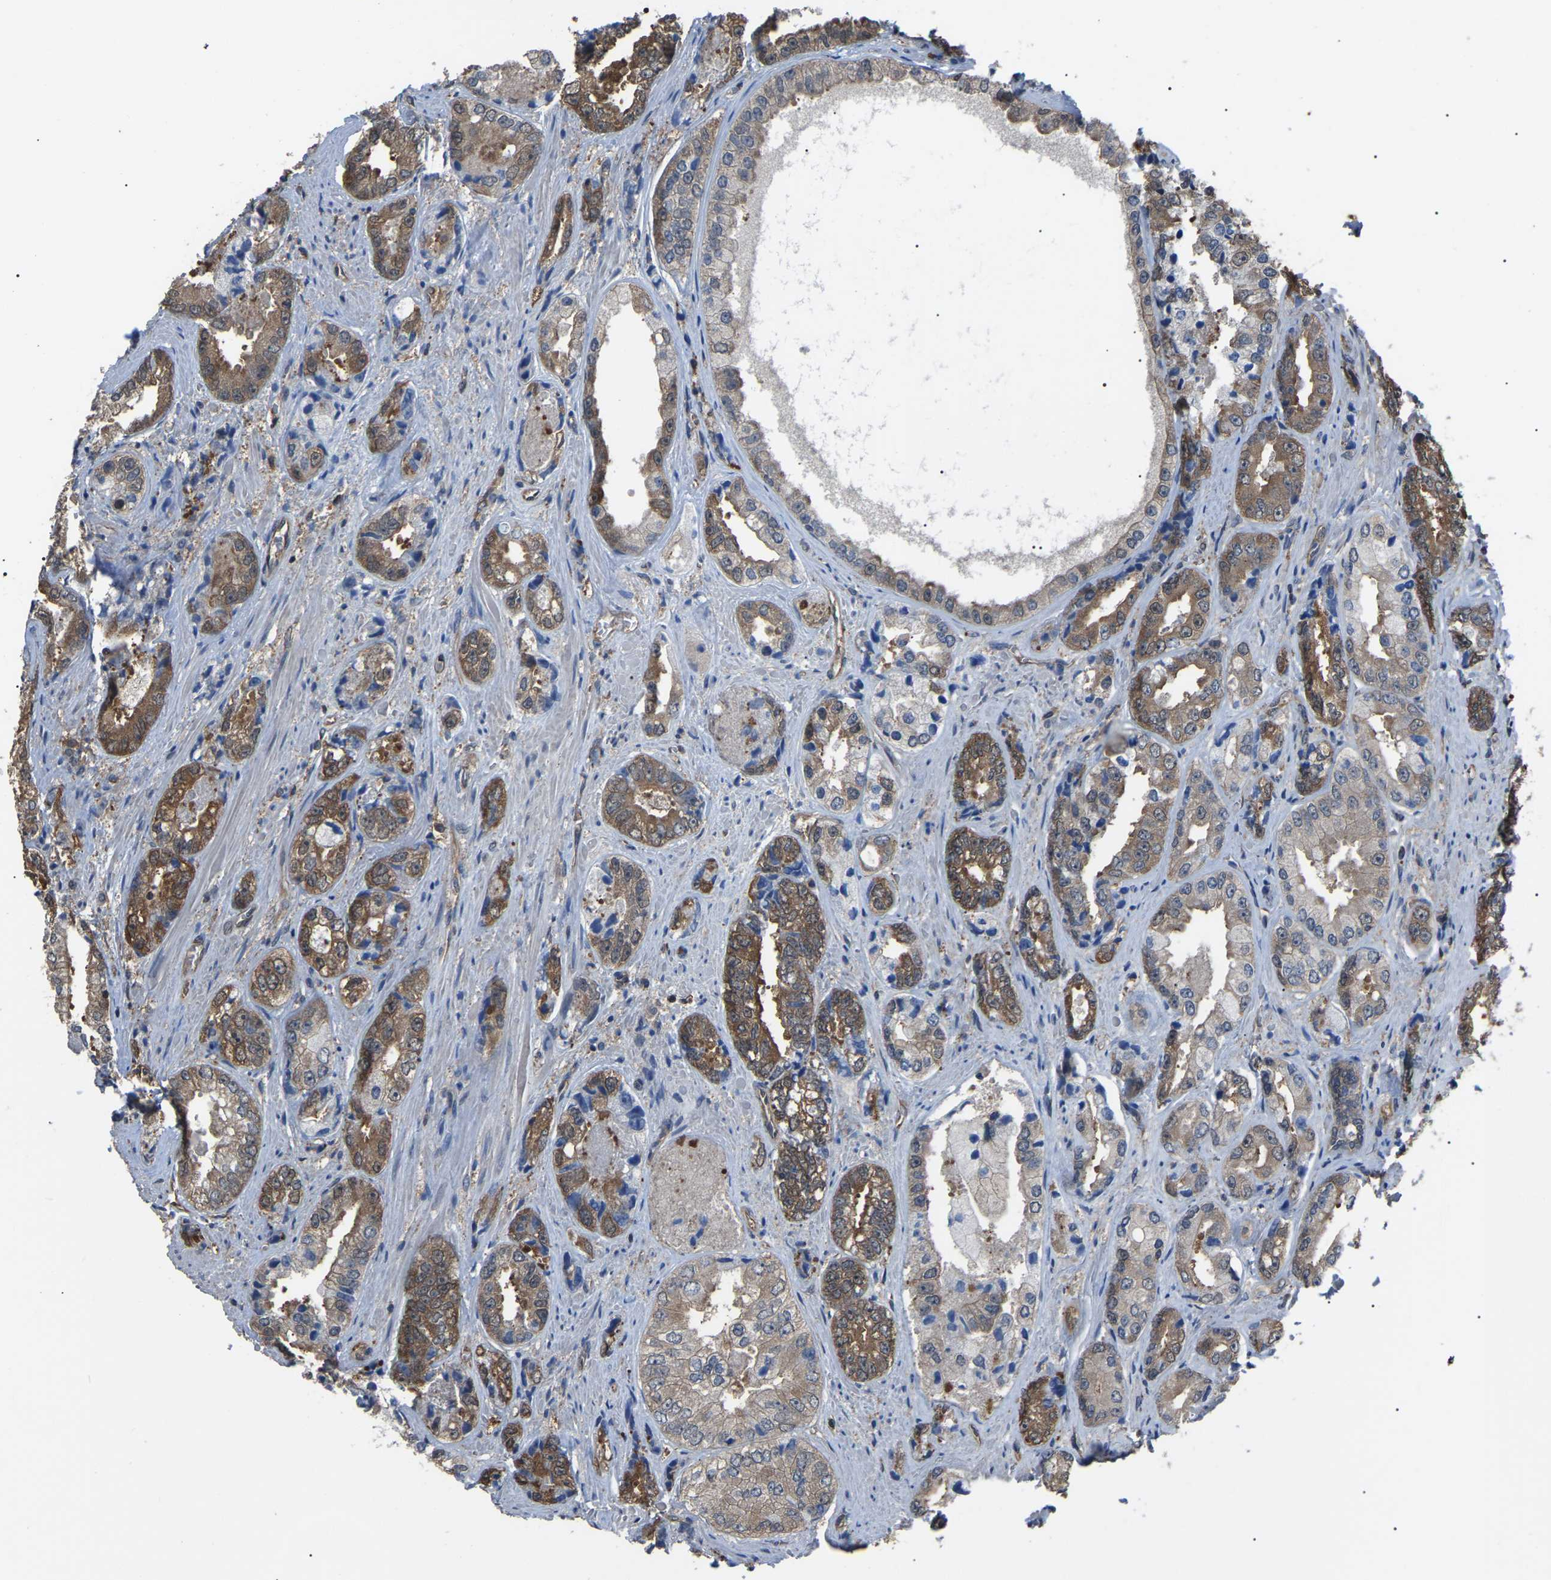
{"staining": {"intensity": "moderate", "quantity": ">75%", "location": "cytoplasmic/membranous"}, "tissue": "prostate cancer", "cell_type": "Tumor cells", "image_type": "cancer", "snomed": [{"axis": "morphology", "description": "Adenocarcinoma, High grade"}, {"axis": "topography", "description": "Prostate"}], "caption": "The histopathology image displays staining of prostate cancer, revealing moderate cytoplasmic/membranous protein positivity (brown color) within tumor cells. (Brightfield microscopy of DAB IHC at high magnification).", "gene": "PDCD5", "patient": {"sex": "male", "age": 61}}